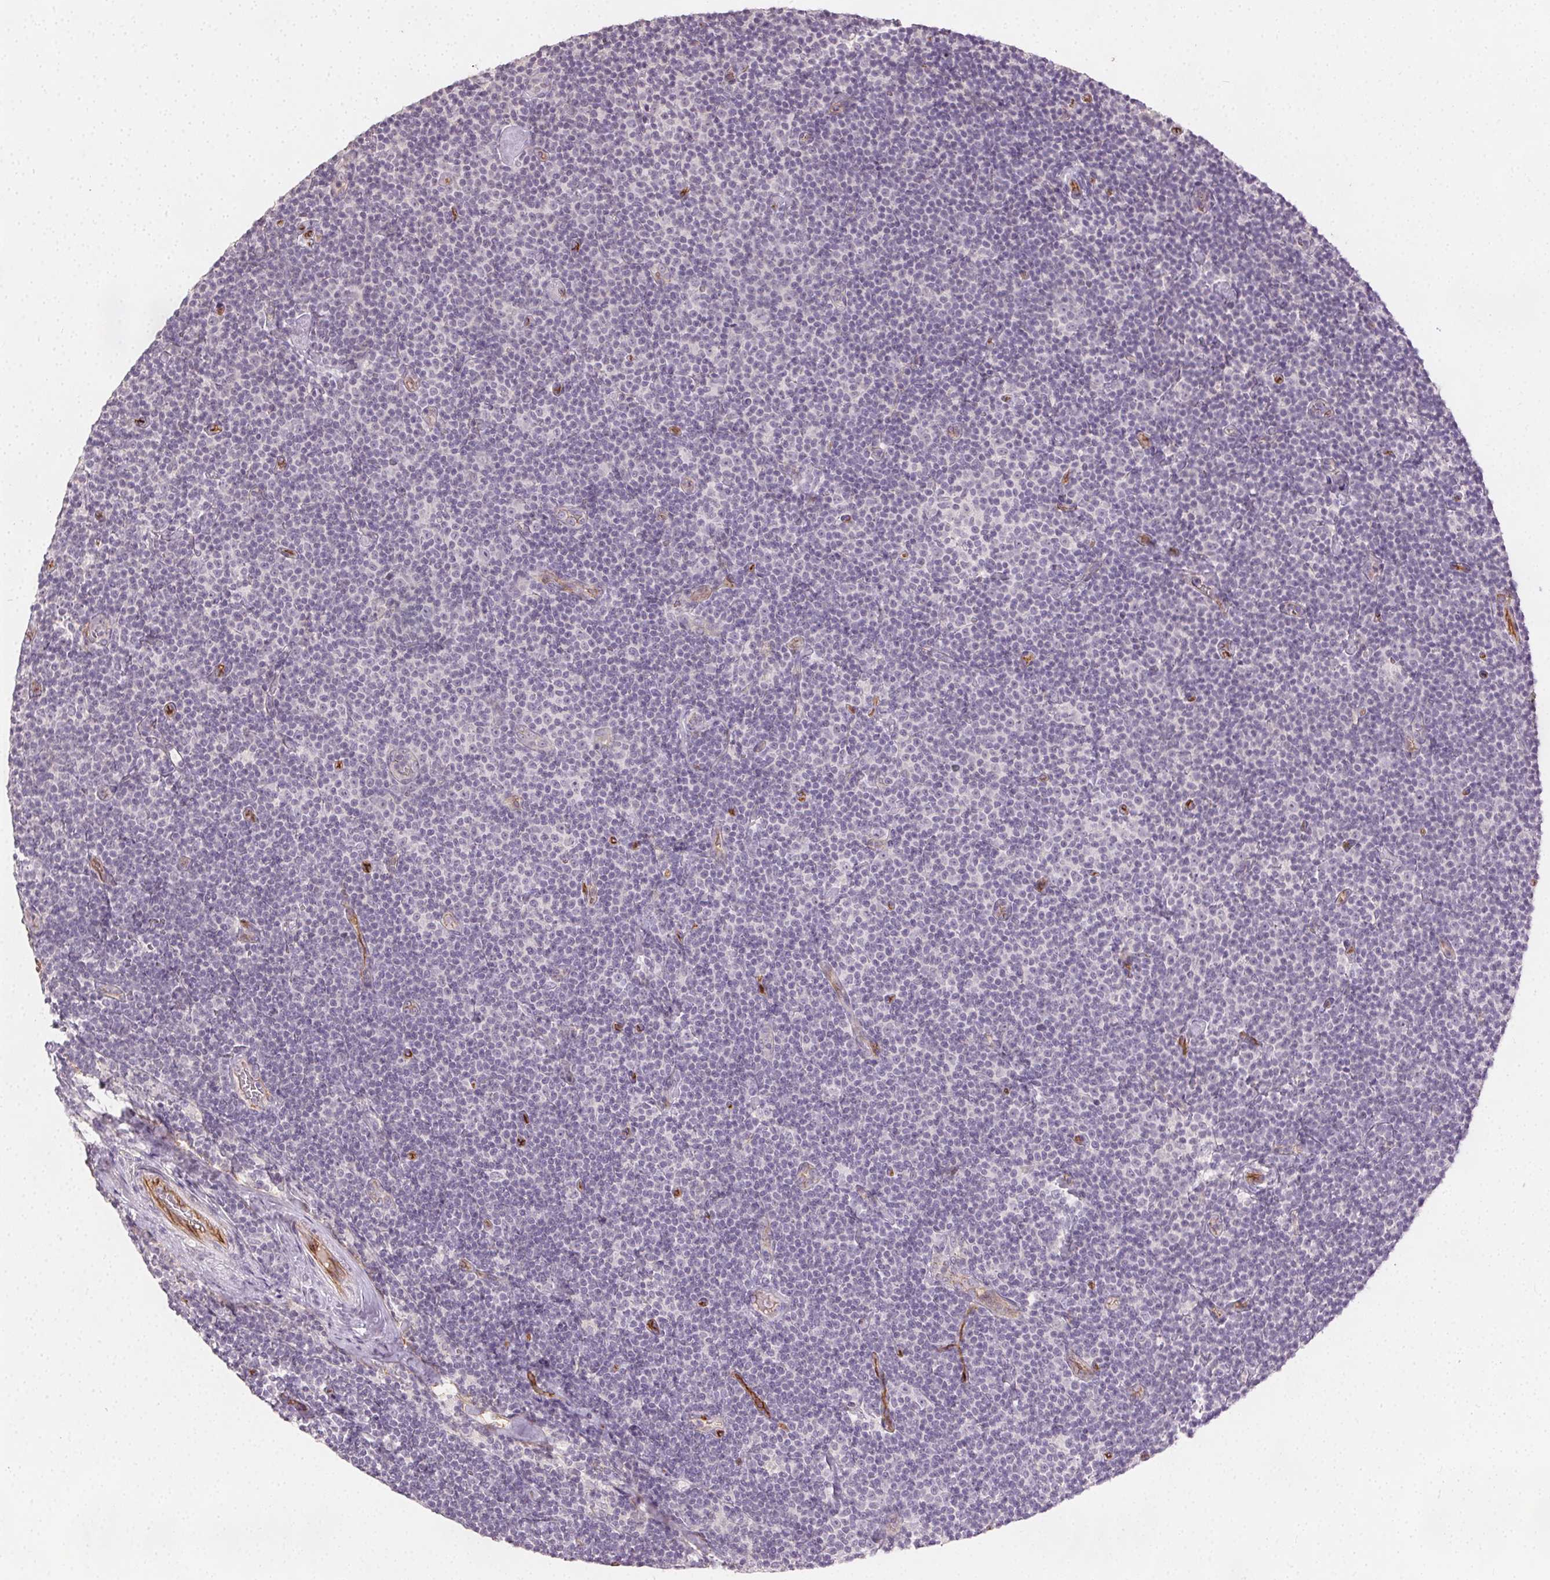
{"staining": {"intensity": "negative", "quantity": "none", "location": "none"}, "tissue": "lymphoma", "cell_type": "Tumor cells", "image_type": "cancer", "snomed": [{"axis": "morphology", "description": "Malignant lymphoma, non-Hodgkin's type, Low grade"}, {"axis": "topography", "description": "Lymph node"}], "caption": "DAB (3,3'-diaminobenzidine) immunohistochemical staining of low-grade malignant lymphoma, non-Hodgkin's type displays no significant positivity in tumor cells.", "gene": "PODXL", "patient": {"sex": "male", "age": 81}}